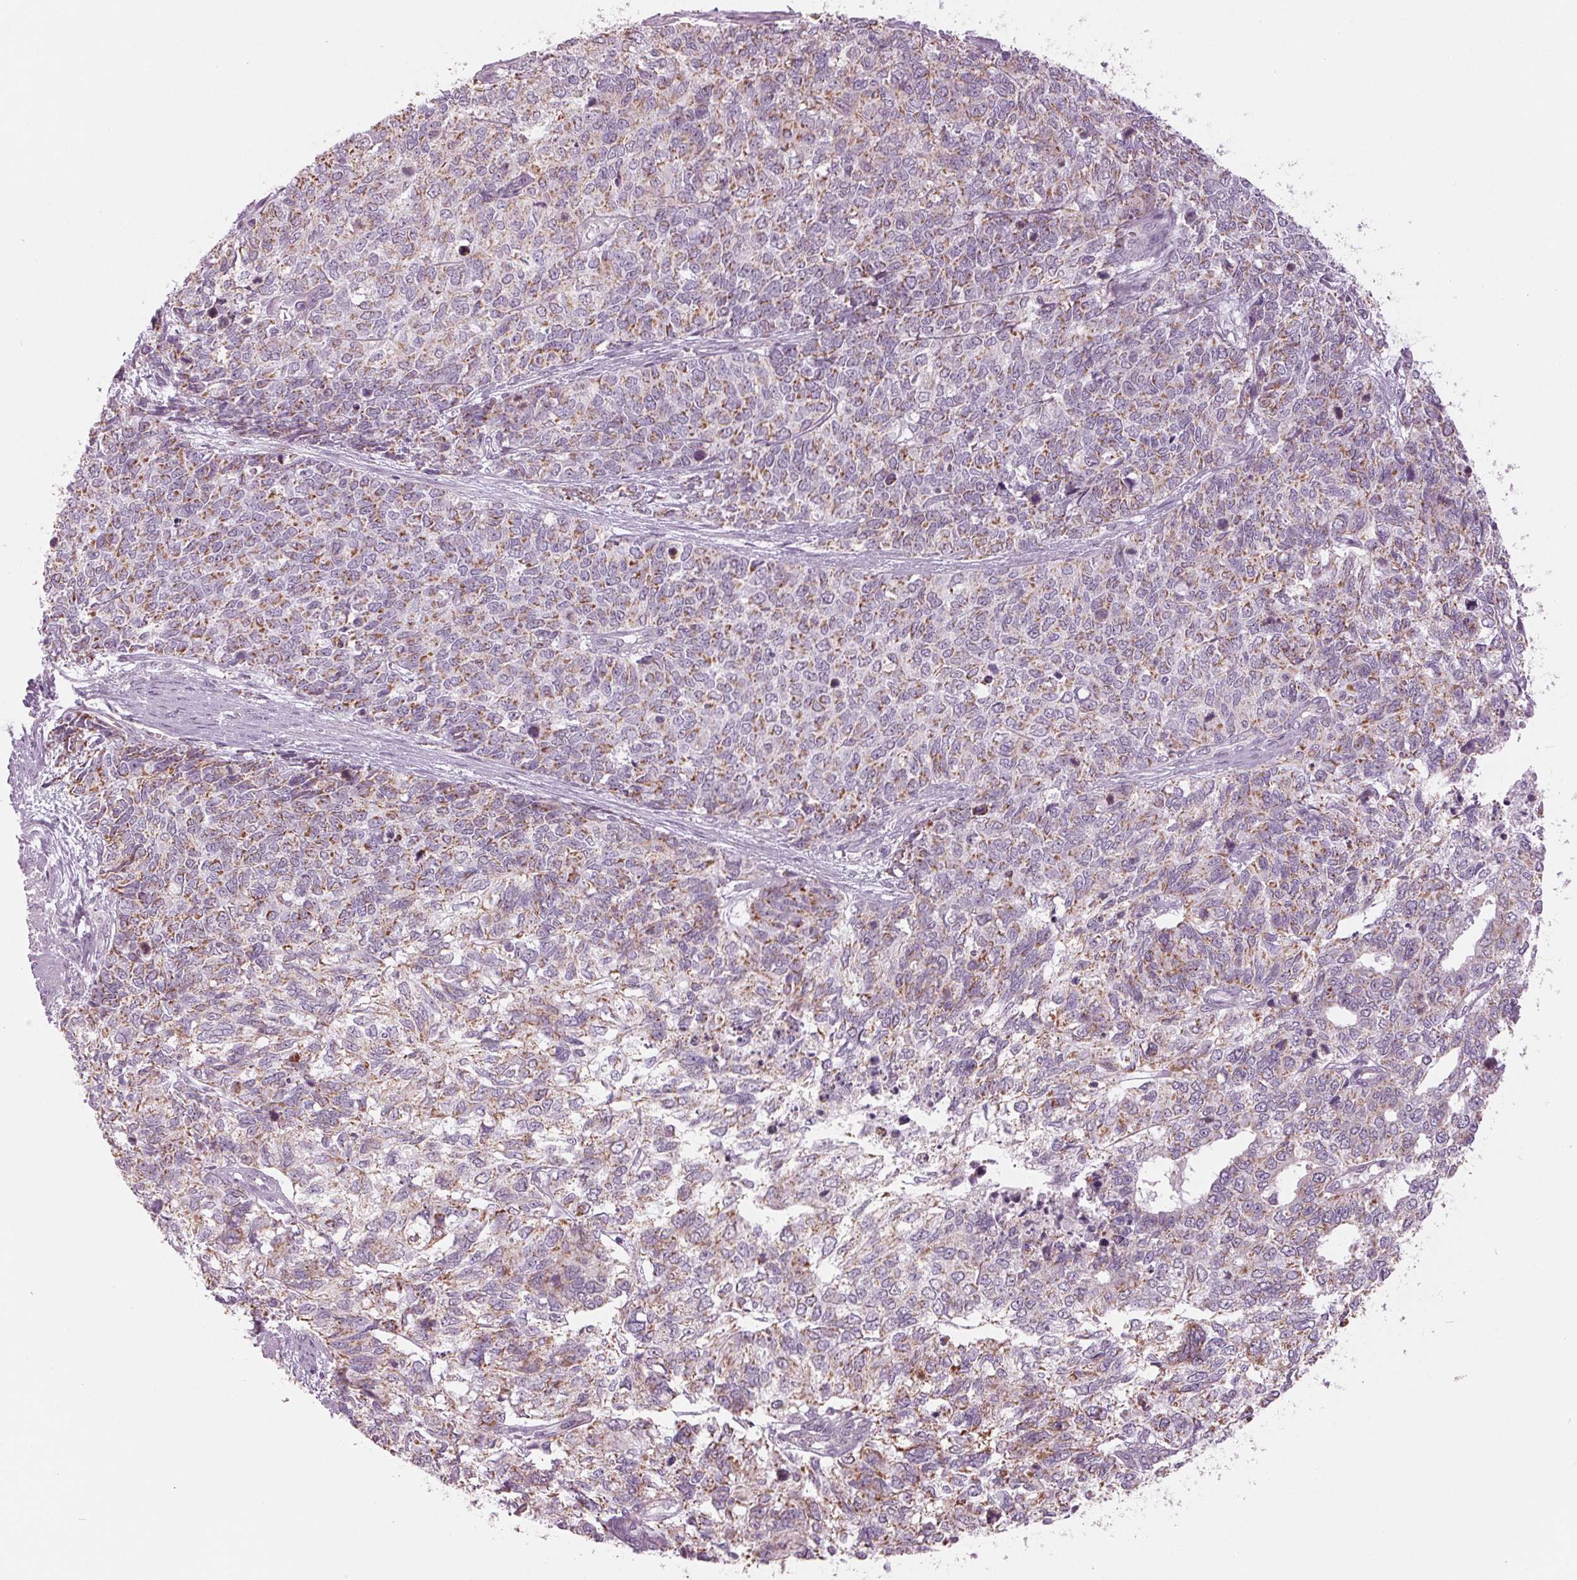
{"staining": {"intensity": "moderate", "quantity": "25%-75%", "location": "cytoplasmic/membranous"}, "tissue": "cervical cancer", "cell_type": "Tumor cells", "image_type": "cancer", "snomed": [{"axis": "morphology", "description": "Adenocarcinoma, NOS"}, {"axis": "topography", "description": "Cervix"}], "caption": "Tumor cells demonstrate medium levels of moderate cytoplasmic/membranous expression in approximately 25%-75% of cells in human cervical adenocarcinoma.", "gene": "SAMD4A", "patient": {"sex": "female", "age": 63}}